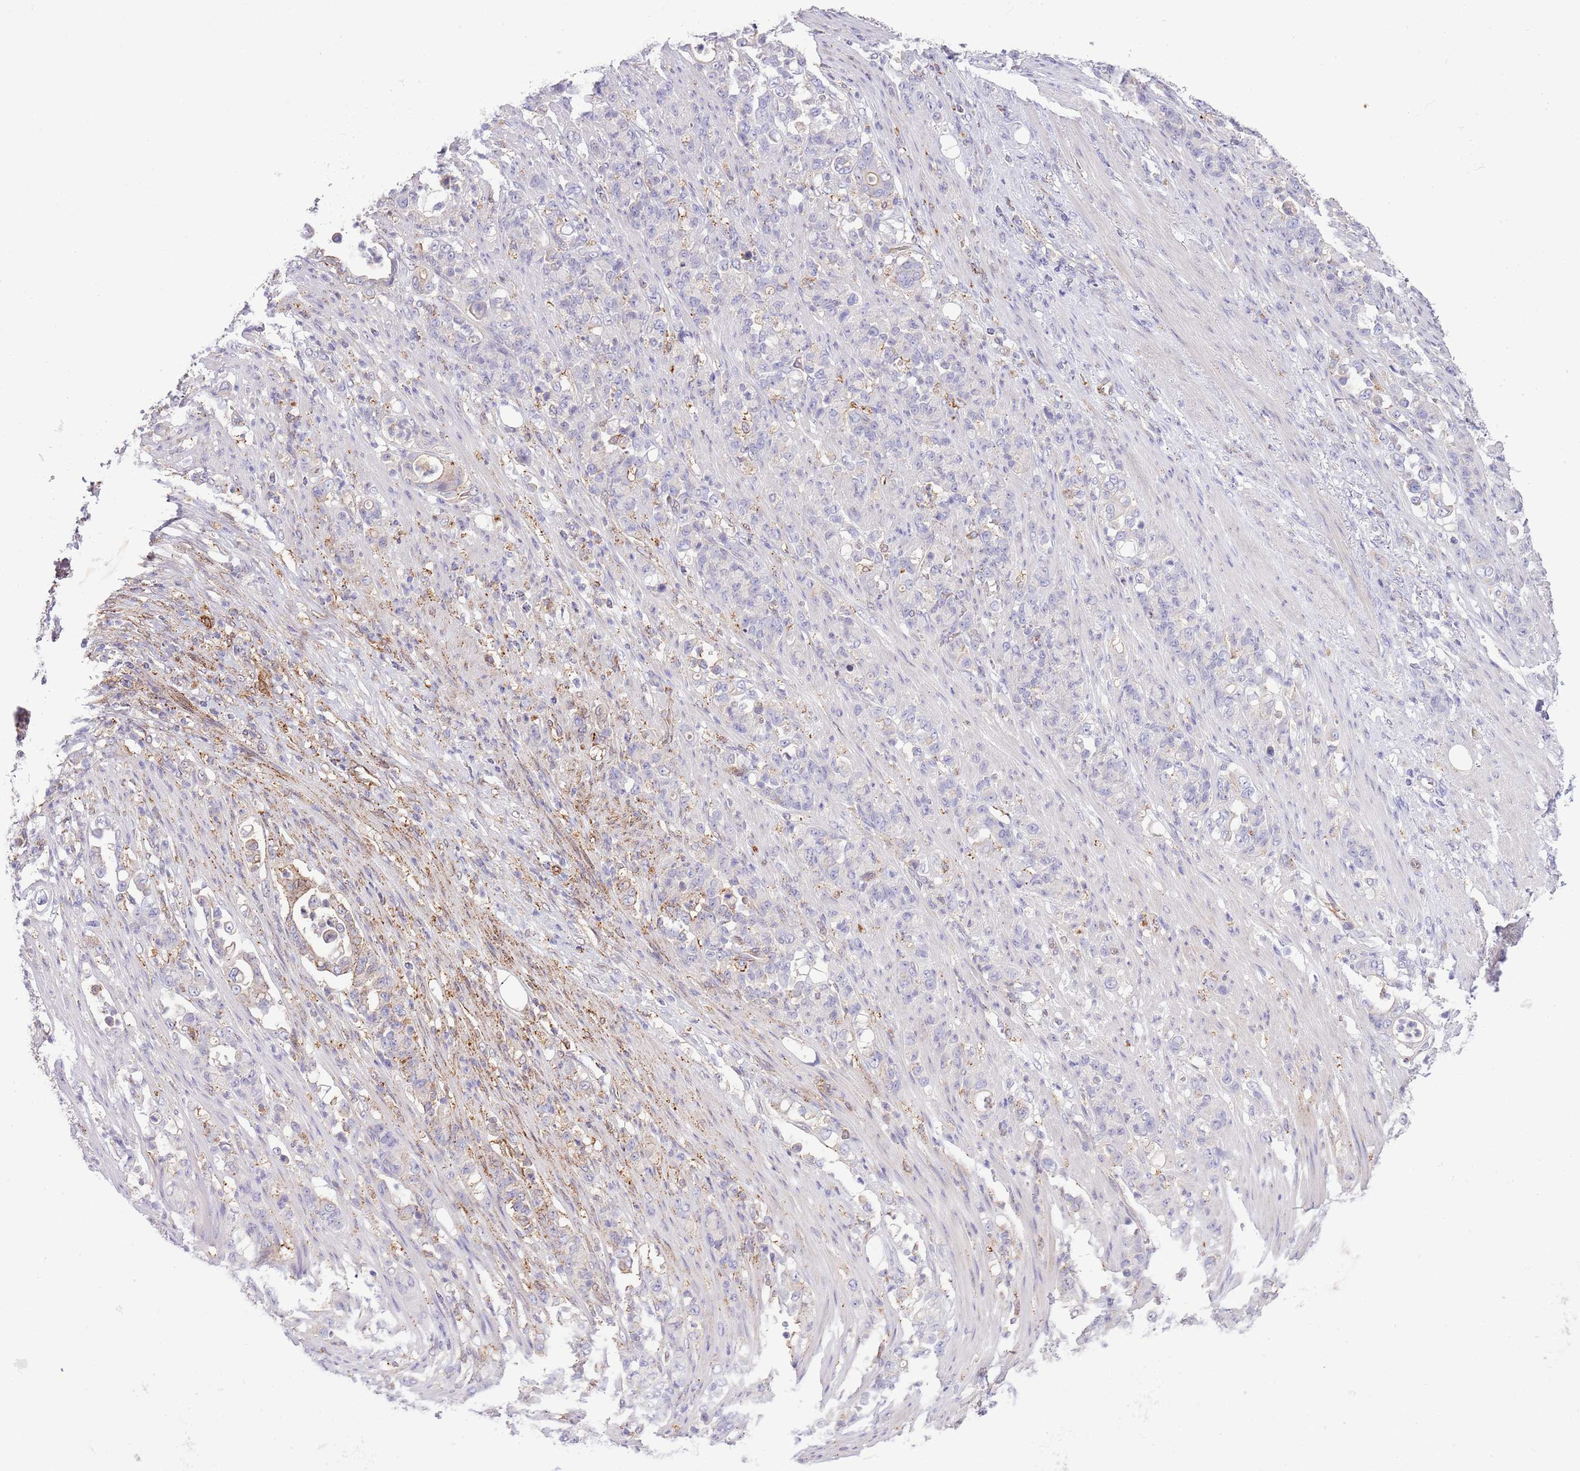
{"staining": {"intensity": "weak", "quantity": "<25%", "location": "cytoplasmic/membranous"}, "tissue": "stomach cancer", "cell_type": "Tumor cells", "image_type": "cancer", "snomed": [{"axis": "morphology", "description": "Normal tissue, NOS"}, {"axis": "morphology", "description": "Adenocarcinoma, NOS"}, {"axis": "topography", "description": "Stomach"}], "caption": "There is no significant staining in tumor cells of adenocarcinoma (stomach).", "gene": "ABHD17A", "patient": {"sex": "female", "age": 79}}